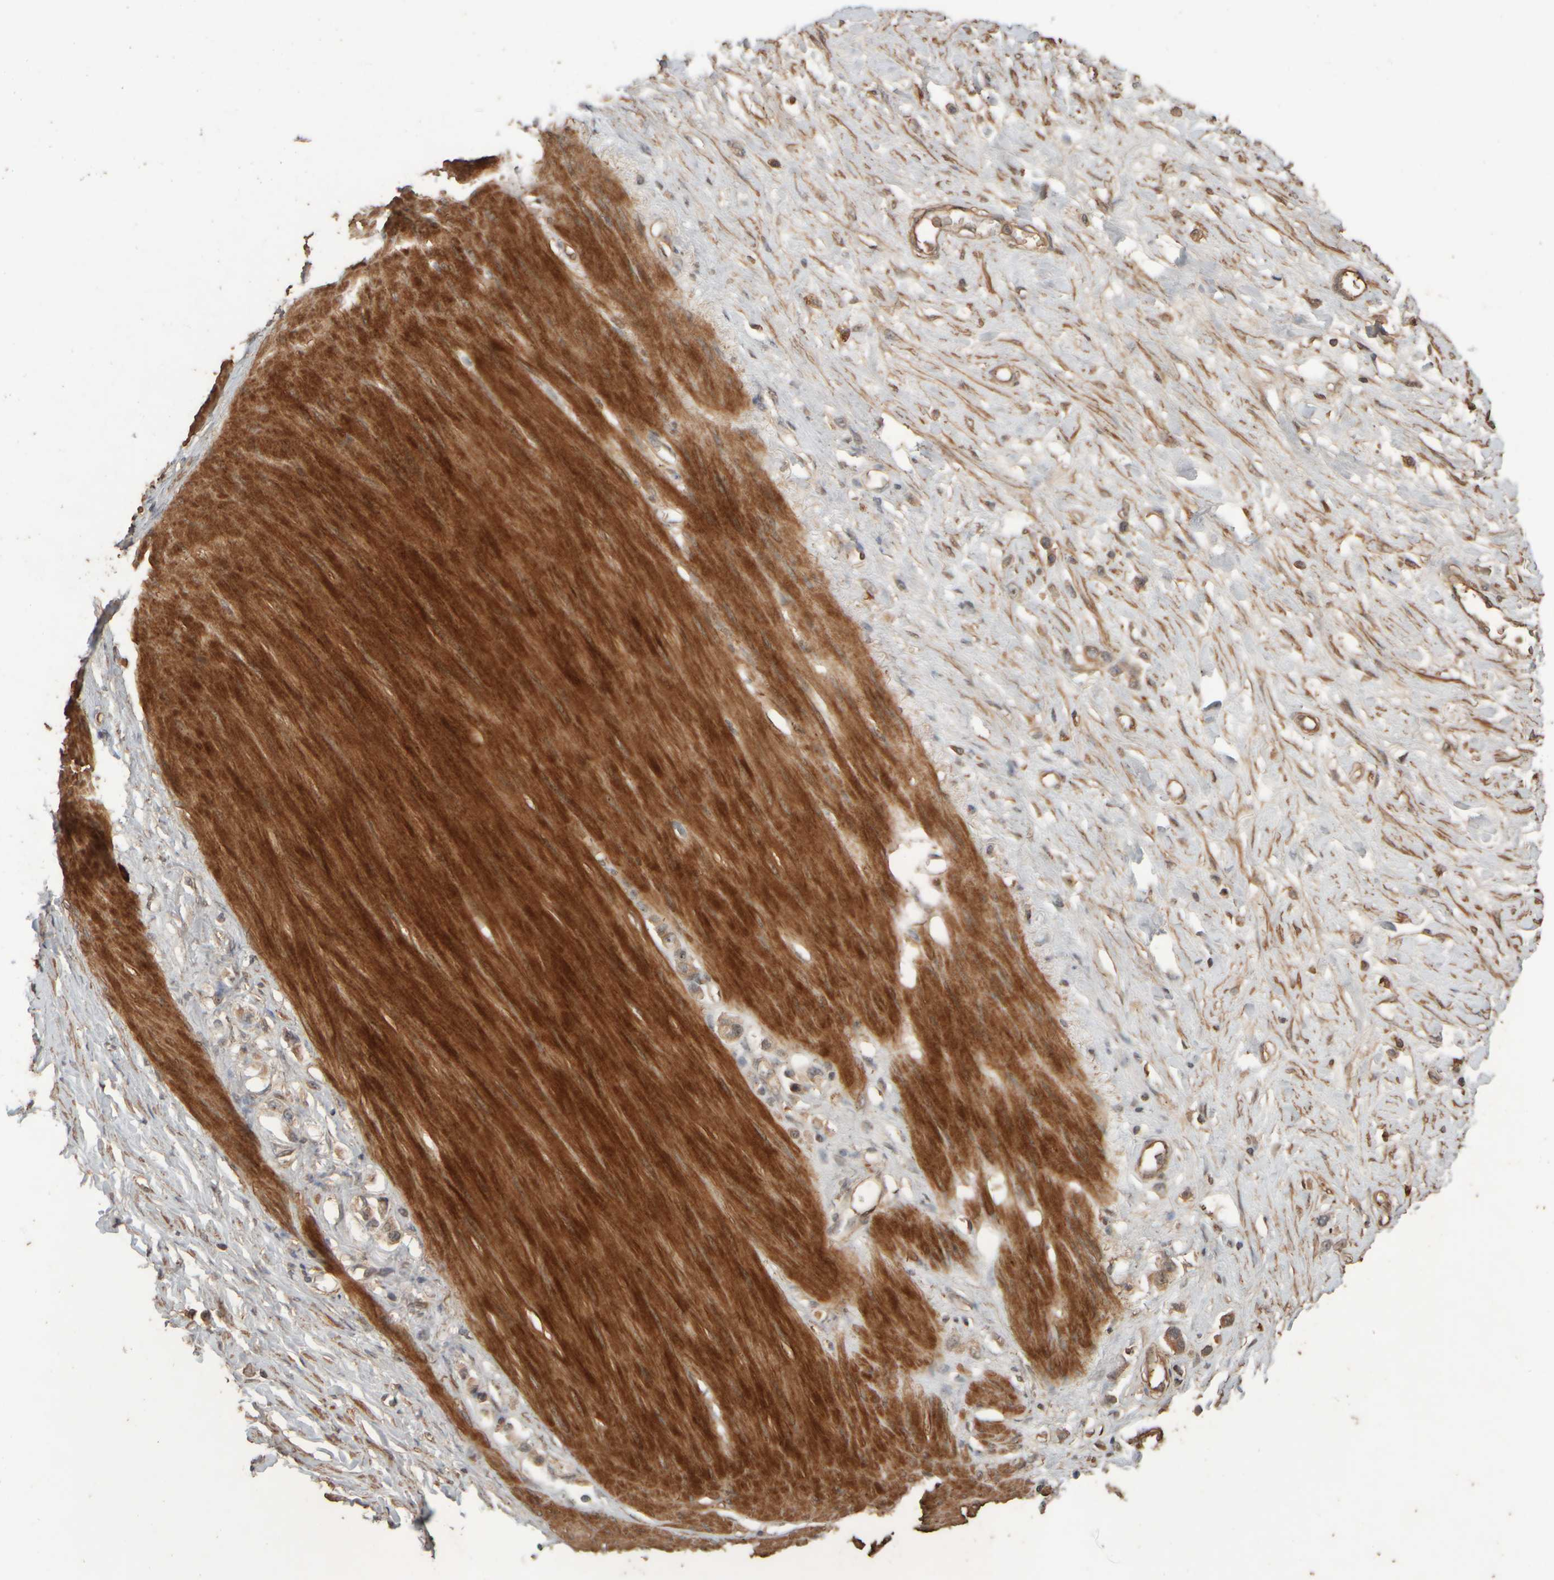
{"staining": {"intensity": "moderate", "quantity": ">75%", "location": "cytoplasmic/membranous,nuclear"}, "tissue": "stomach cancer", "cell_type": "Tumor cells", "image_type": "cancer", "snomed": [{"axis": "morphology", "description": "Adenocarcinoma, NOS"}, {"axis": "topography", "description": "Stomach"}], "caption": "A photomicrograph showing moderate cytoplasmic/membranous and nuclear expression in about >75% of tumor cells in stomach adenocarcinoma, as visualized by brown immunohistochemical staining.", "gene": "SPHK1", "patient": {"sex": "female", "age": 65}}